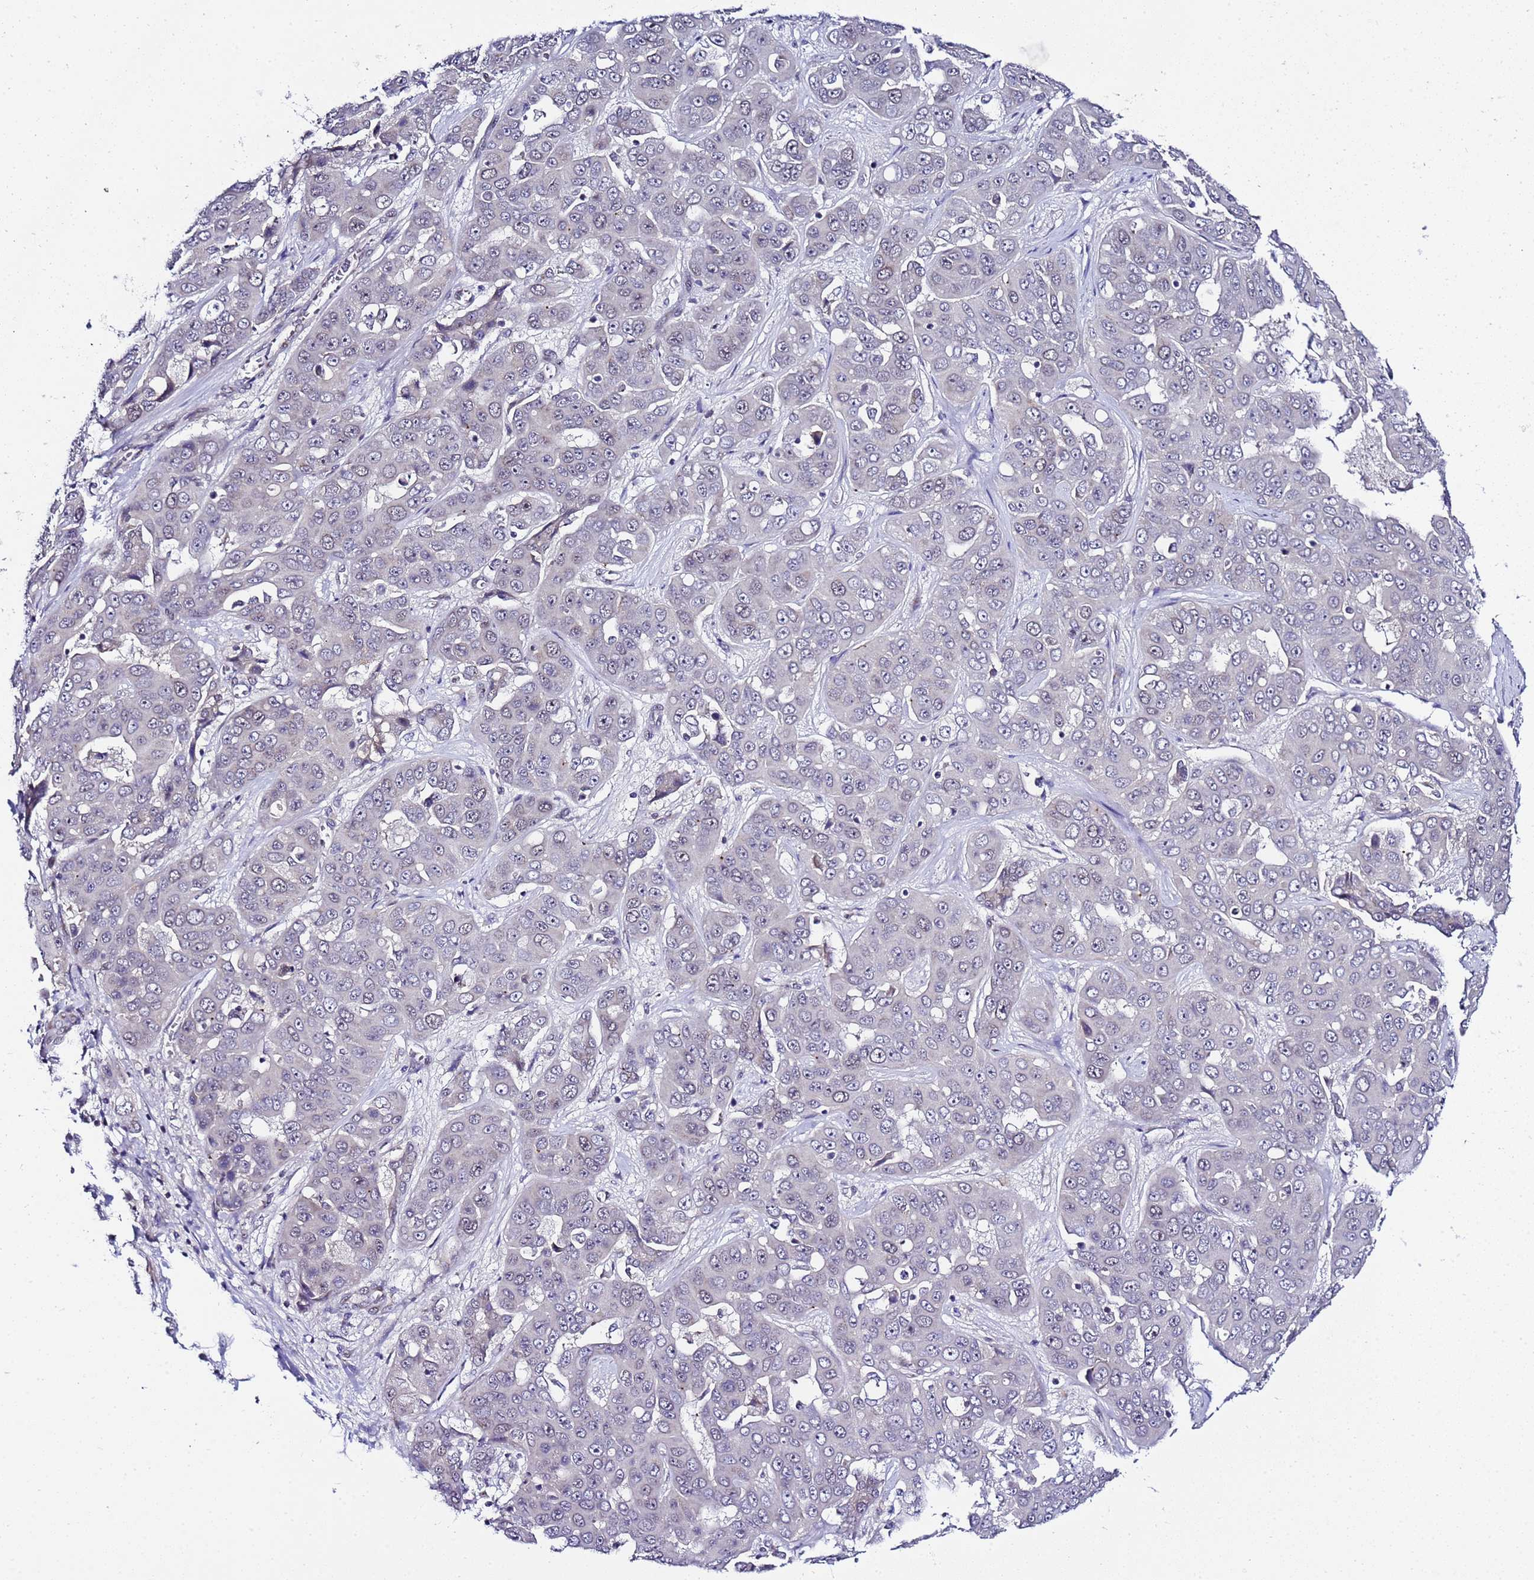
{"staining": {"intensity": "negative", "quantity": "none", "location": "none"}, "tissue": "liver cancer", "cell_type": "Tumor cells", "image_type": "cancer", "snomed": [{"axis": "morphology", "description": "Cholangiocarcinoma"}, {"axis": "topography", "description": "Liver"}], "caption": "Tumor cells are negative for protein expression in human liver cholangiocarcinoma. (Stains: DAB immunohistochemistry (IHC) with hematoxylin counter stain, Microscopy: brightfield microscopy at high magnification).", "gene": "C19orf47", "patient": {"sex": "female", "age": 52}}